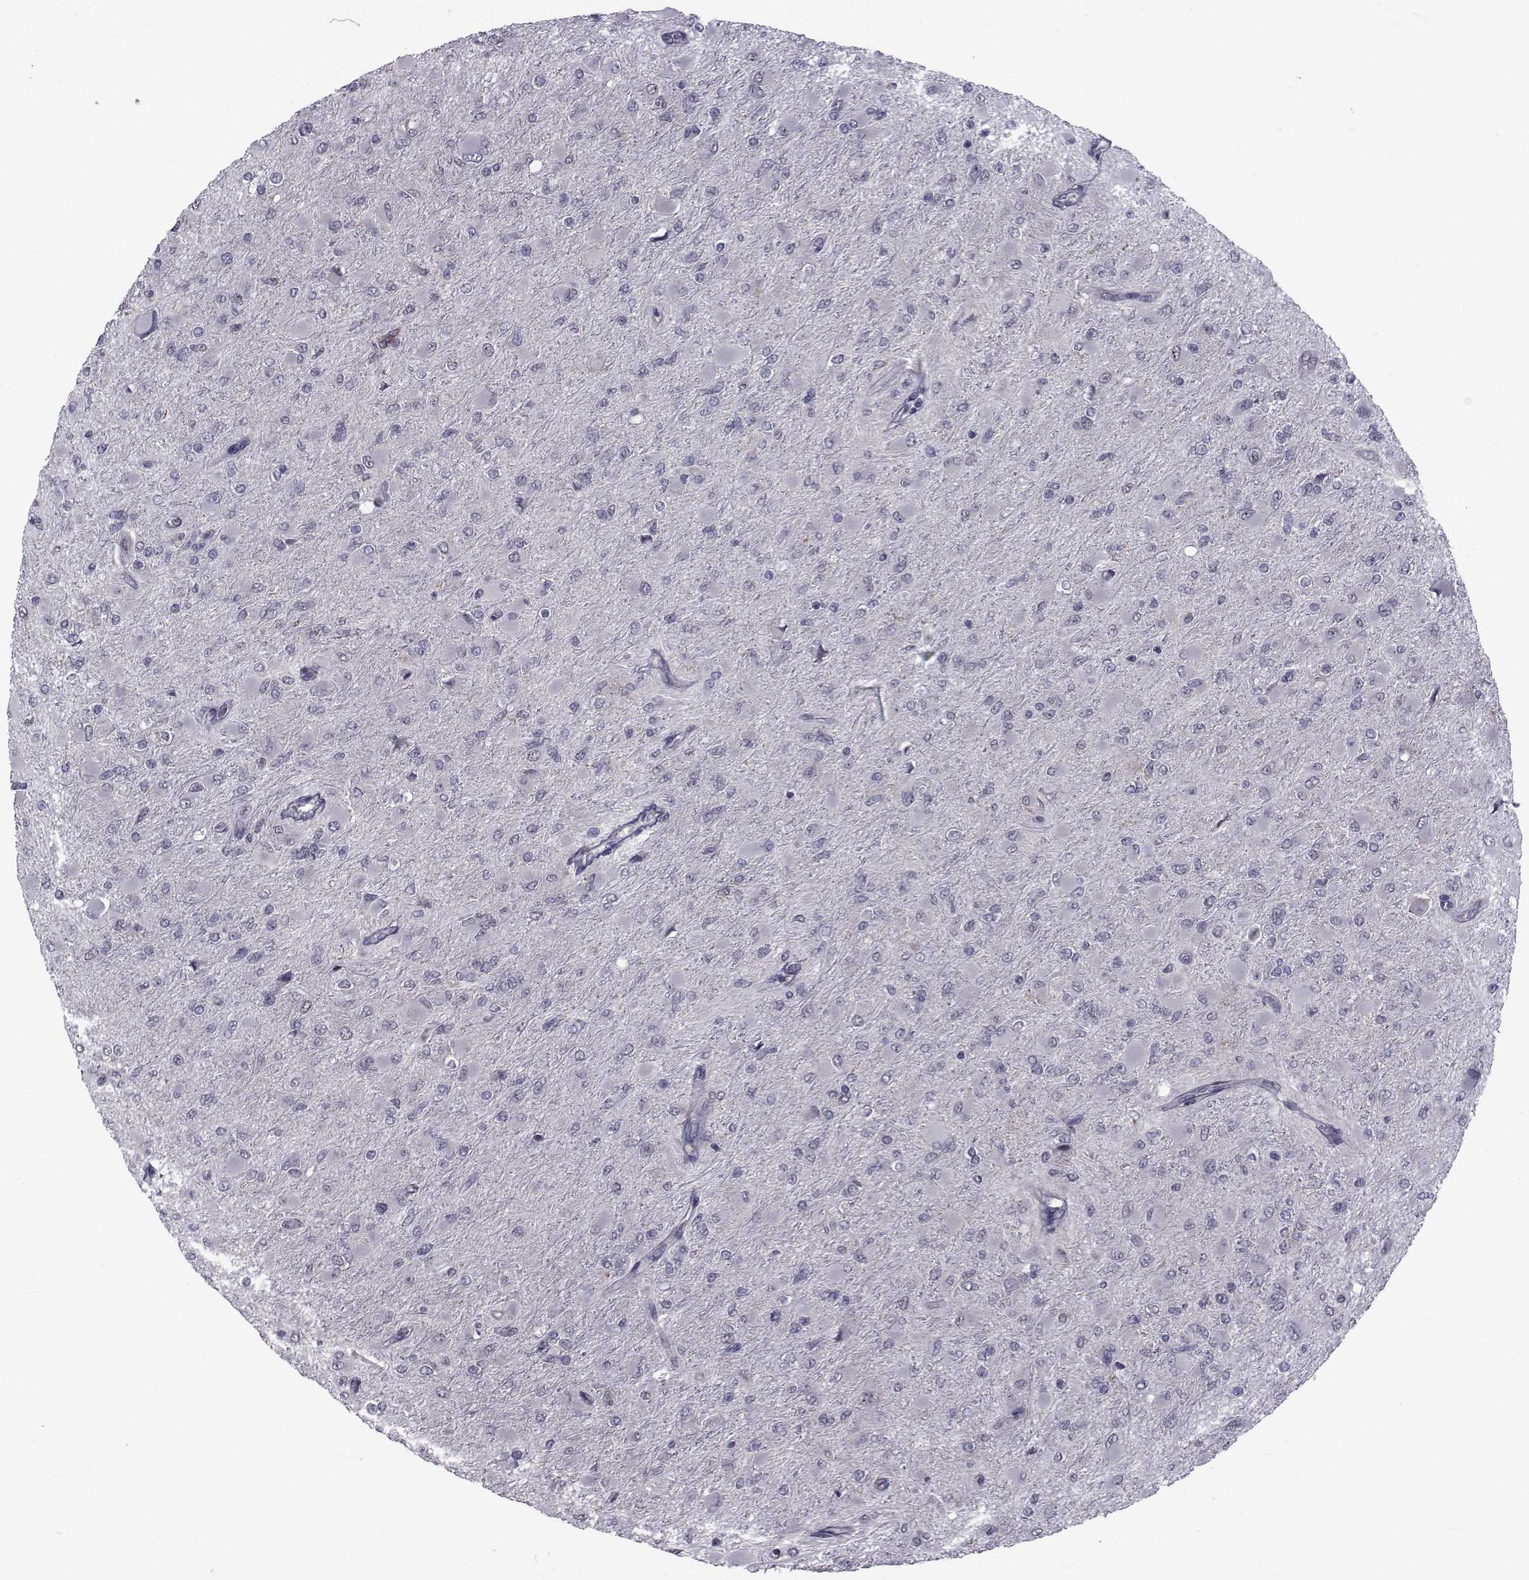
{"staining": {"intensity": "negative", "quantity": "none", "location": "none"}, "tissue": "glioma", "cell_type": "Tumor cells", "image_type": "cancer", "snomed": [{"axis": "morphology", "description": "Glioma, malignant, High grade"}, {"axis": "topography", "description": "Cerebral cortex"}], "caption": "Human malignant glioma (high-grade) stained for a protein using immunohistochemistry (IHC) exhibits no staining in tumor cells.", "gene": "CFAP74", "patient": {"sex": "female", "age": 36}}